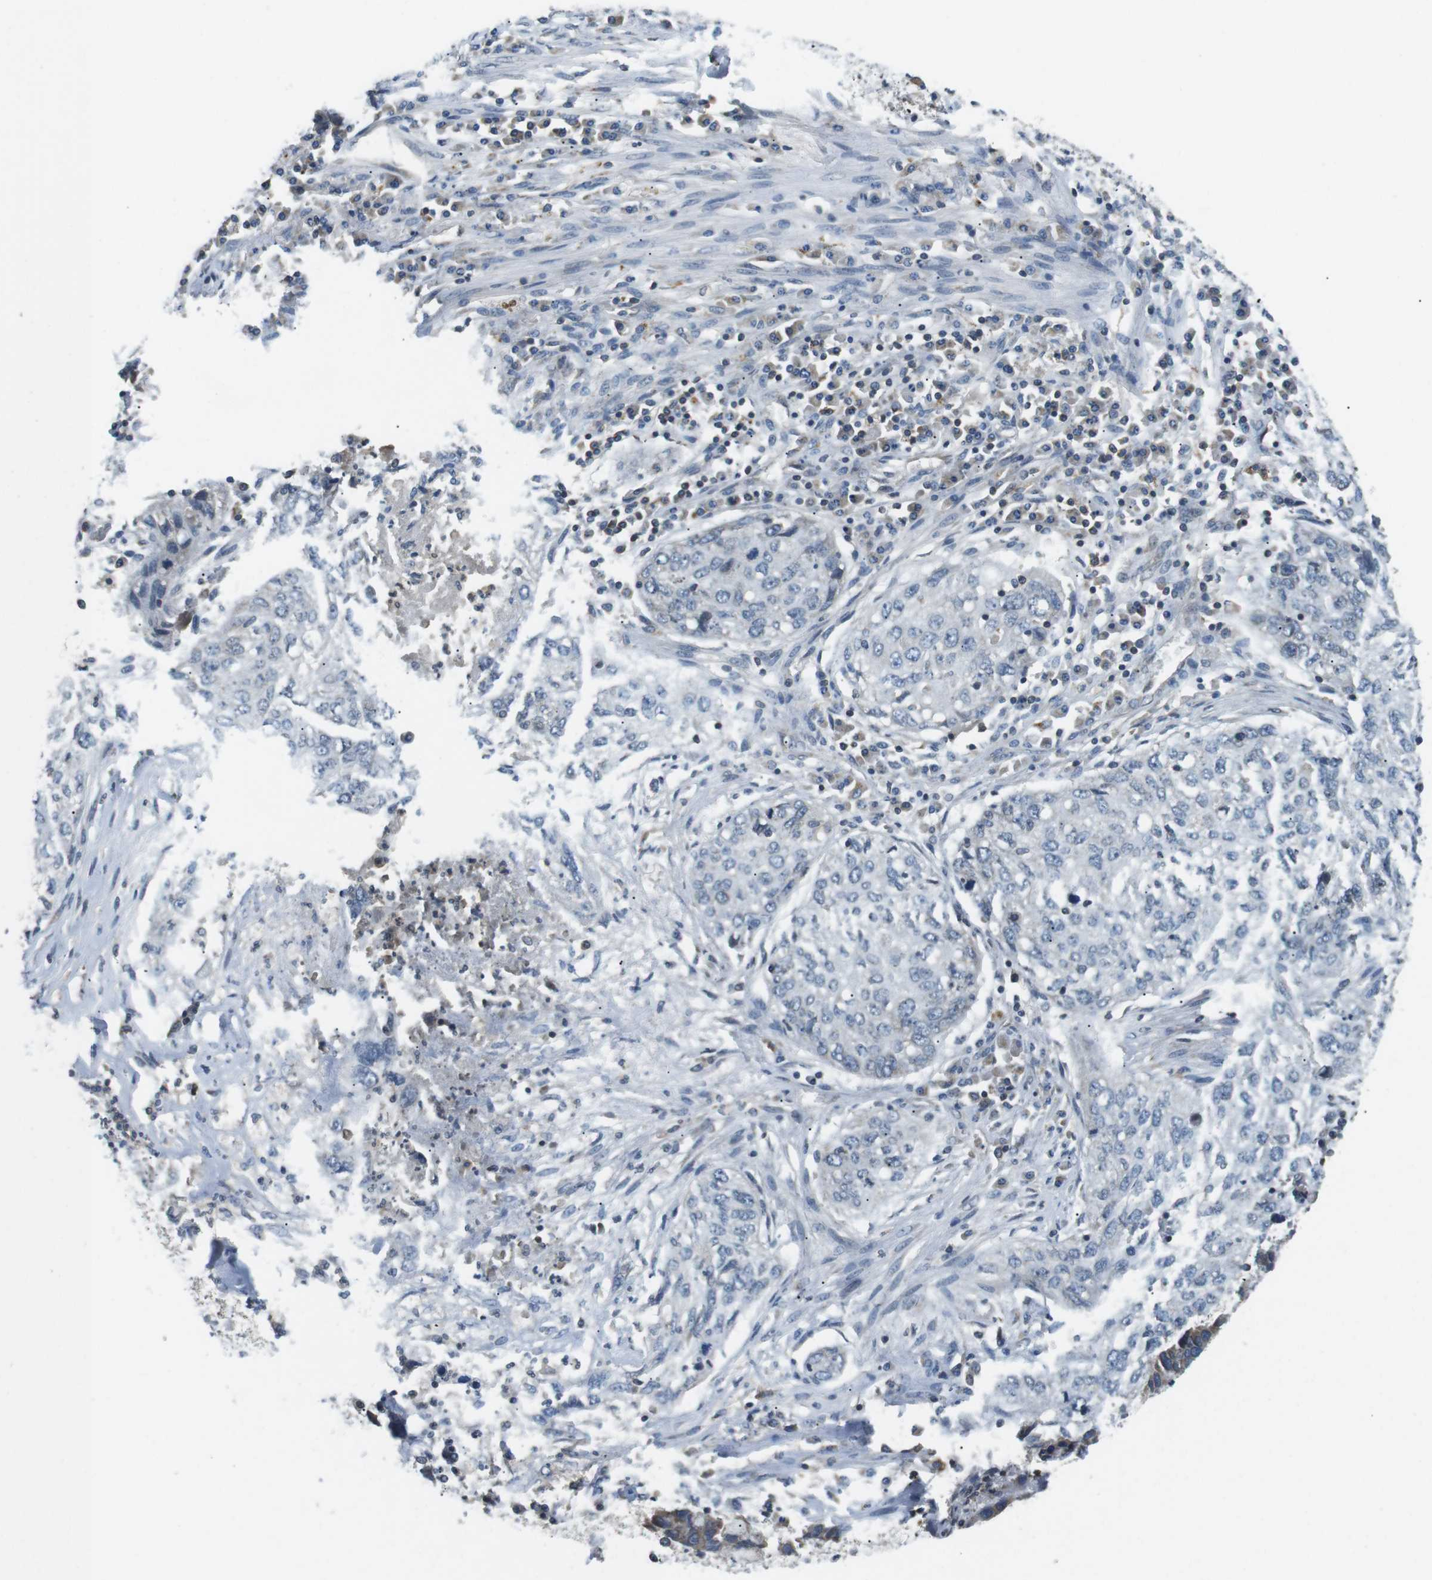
{"staining": {"intensity": "negative", "quantity": "none", "location": "none"}, "tissue": "lung cancer", "cell_type": "Tumor cells", "image_type": "cancer", "snomed": [{"axis": "morphology", "description": "Squamous cell carcinoma, NOS"}, {"axis": "topography", "description": "Lung"}], "caption": "Human lung cancer stained for a protein using IHC displays no staining in tumor cells.", "gene": "TMX4", "patient": {"sex": "female", "age": 63}}